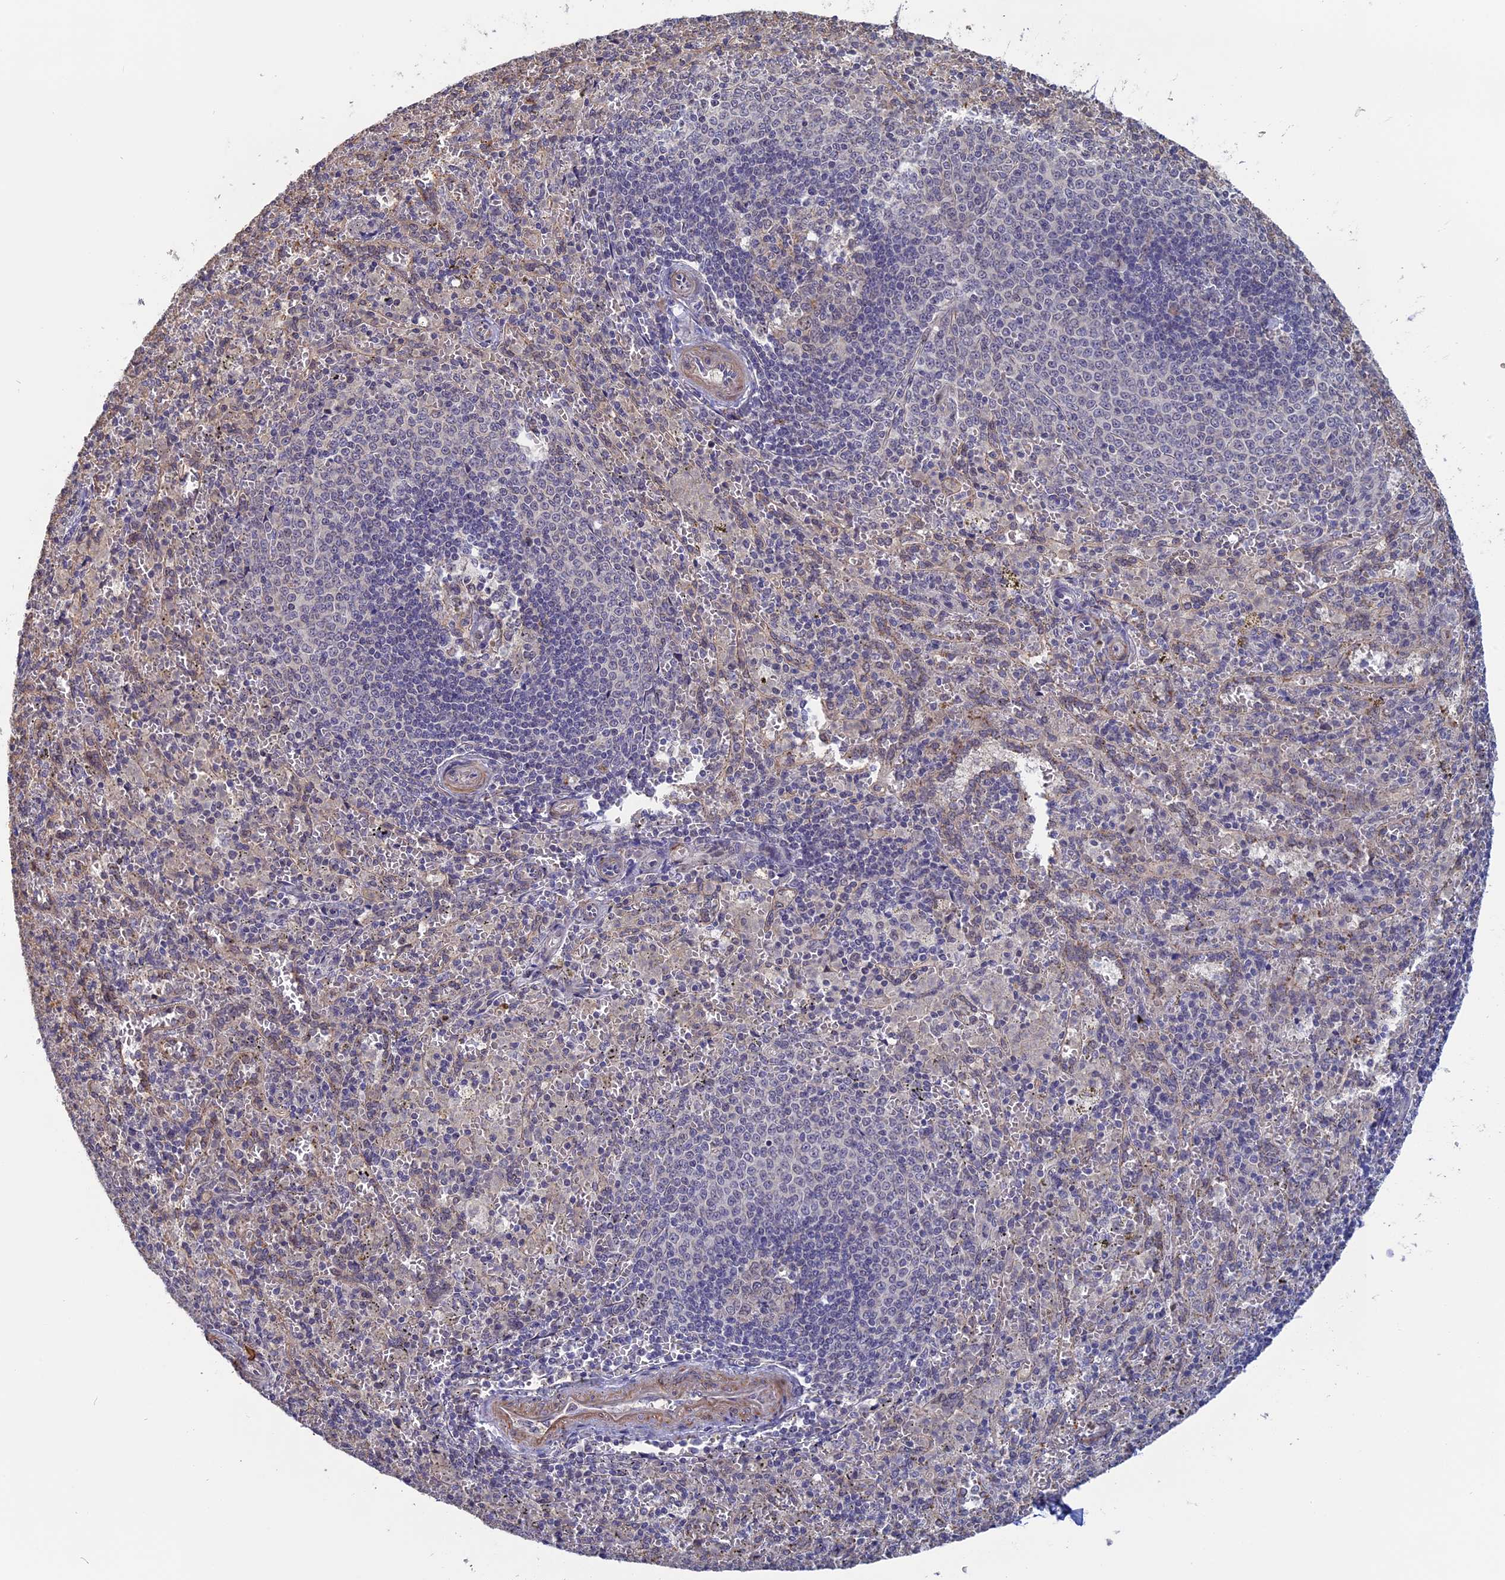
{"staining": {"intensity": "negative", "quantity": "none", "location": "none"}, "tissue": "spleen", "cell_type": "Cells in red pulp", "image_type": "normal", "snomed": [{"axis": "morphology", "description": "Normal tissue, NOS"}, {"axis": "topography", "description": "Spleen"}], "caption": "Immunohistochemical staining of unremarkable human spleen demonstrates no significant expression in cells in red pulp. The staining was performed using DAB (3,3'-diaminobenzidine) to visualize the protein expression in brown, while the nuclei were stained in blue with hematoxylin (Magnification: 20x).", "gene": "FAM98C", "patient": {"sex": "female", "age": 21}}